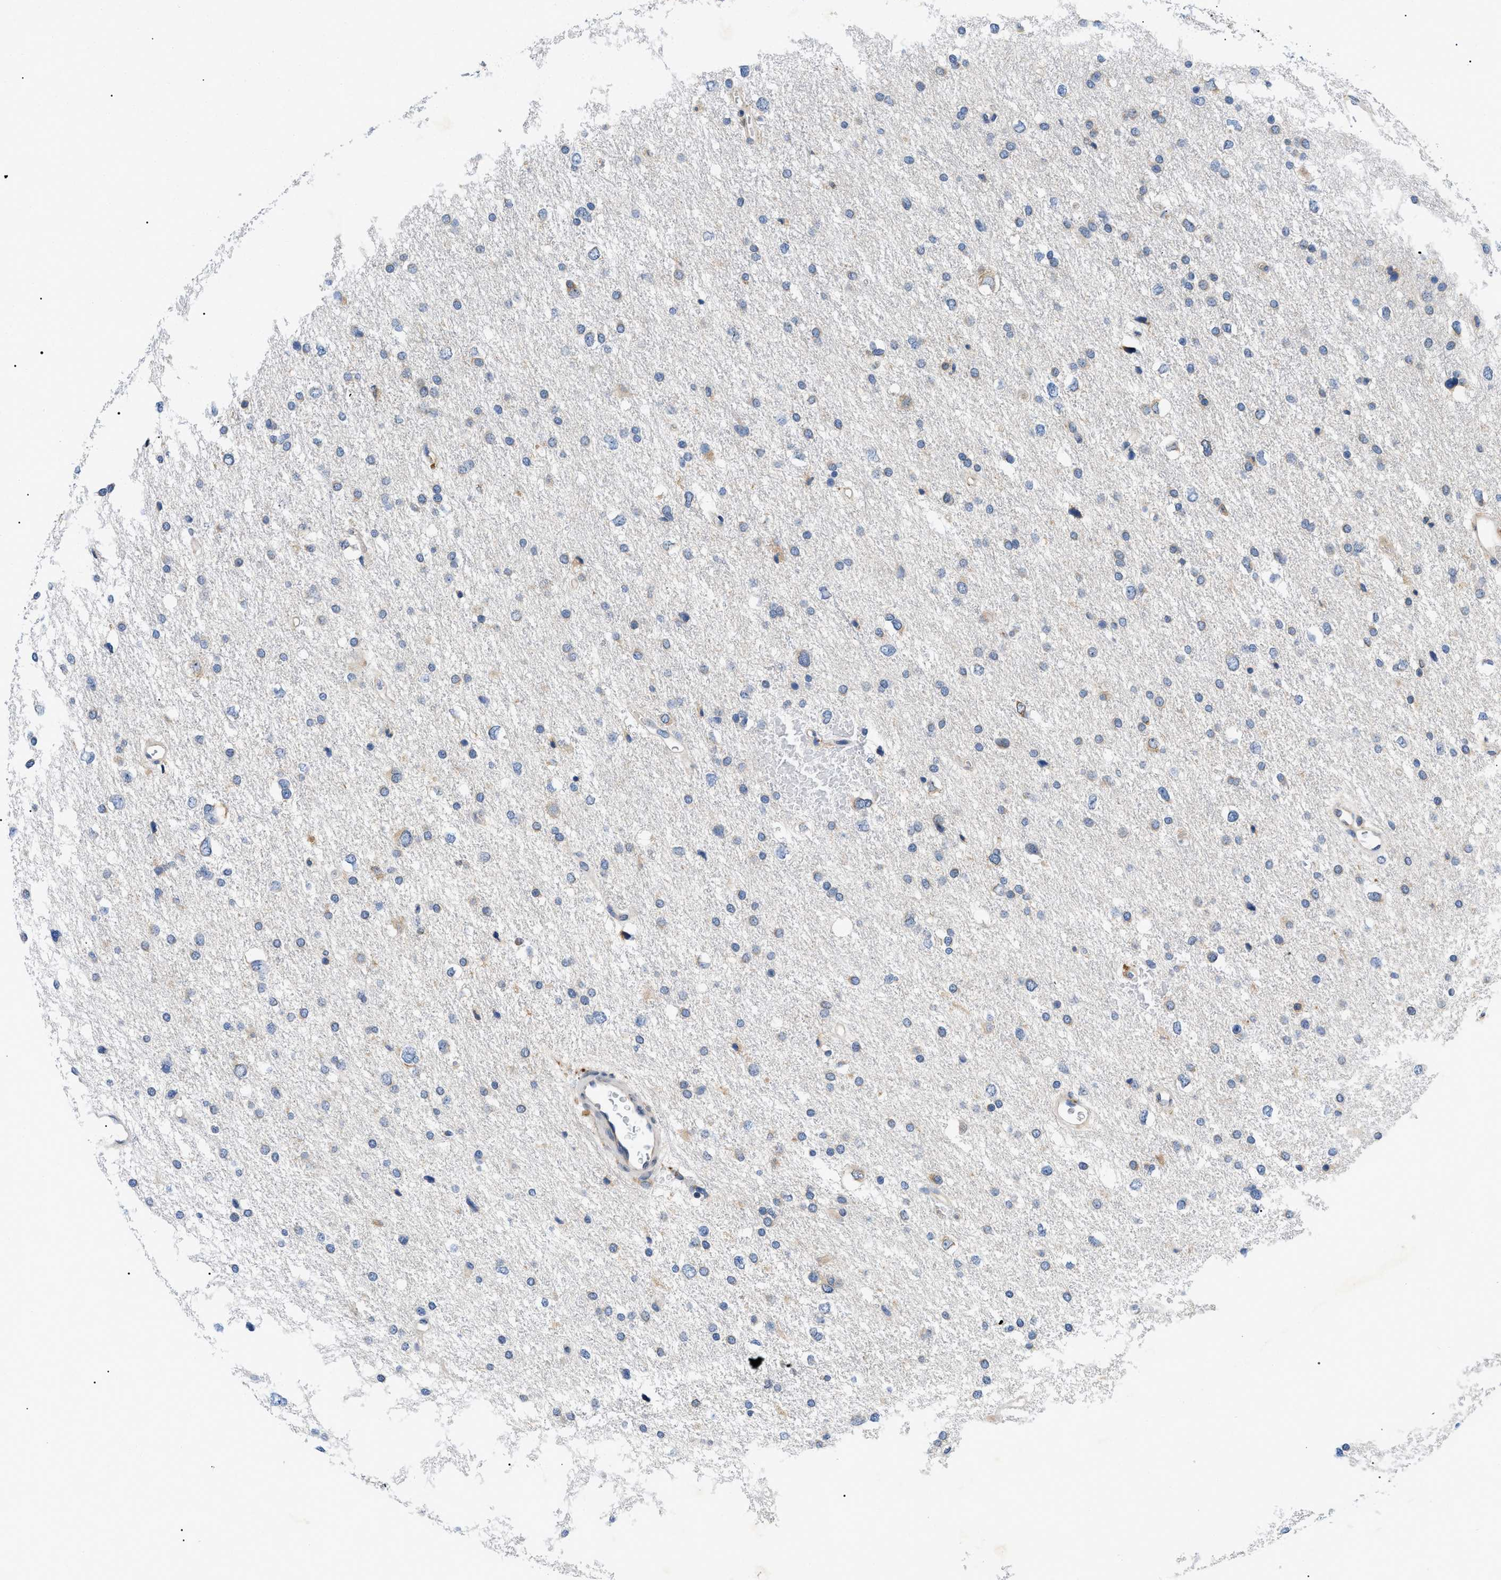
{"staining": {"intensity": "negative", "quantity": "none", "location": "none"}, "tissue": "glioma", "cell_type": "Tumor cells", "image_type": "cancer", "snomed": [{"axis": "morphology", "description": "Glioma, malignant, Low grade"}, {"axis": "topography", "description": "Brain"}], "caption": "High magnification brightfield microscopy of glioma stained with DAB (brown) and counterstained with hematoxylin (blue): tumor cells show no significant staining.", "gene": "DERL1", "patient": {"sex": "female", "age": 37}}